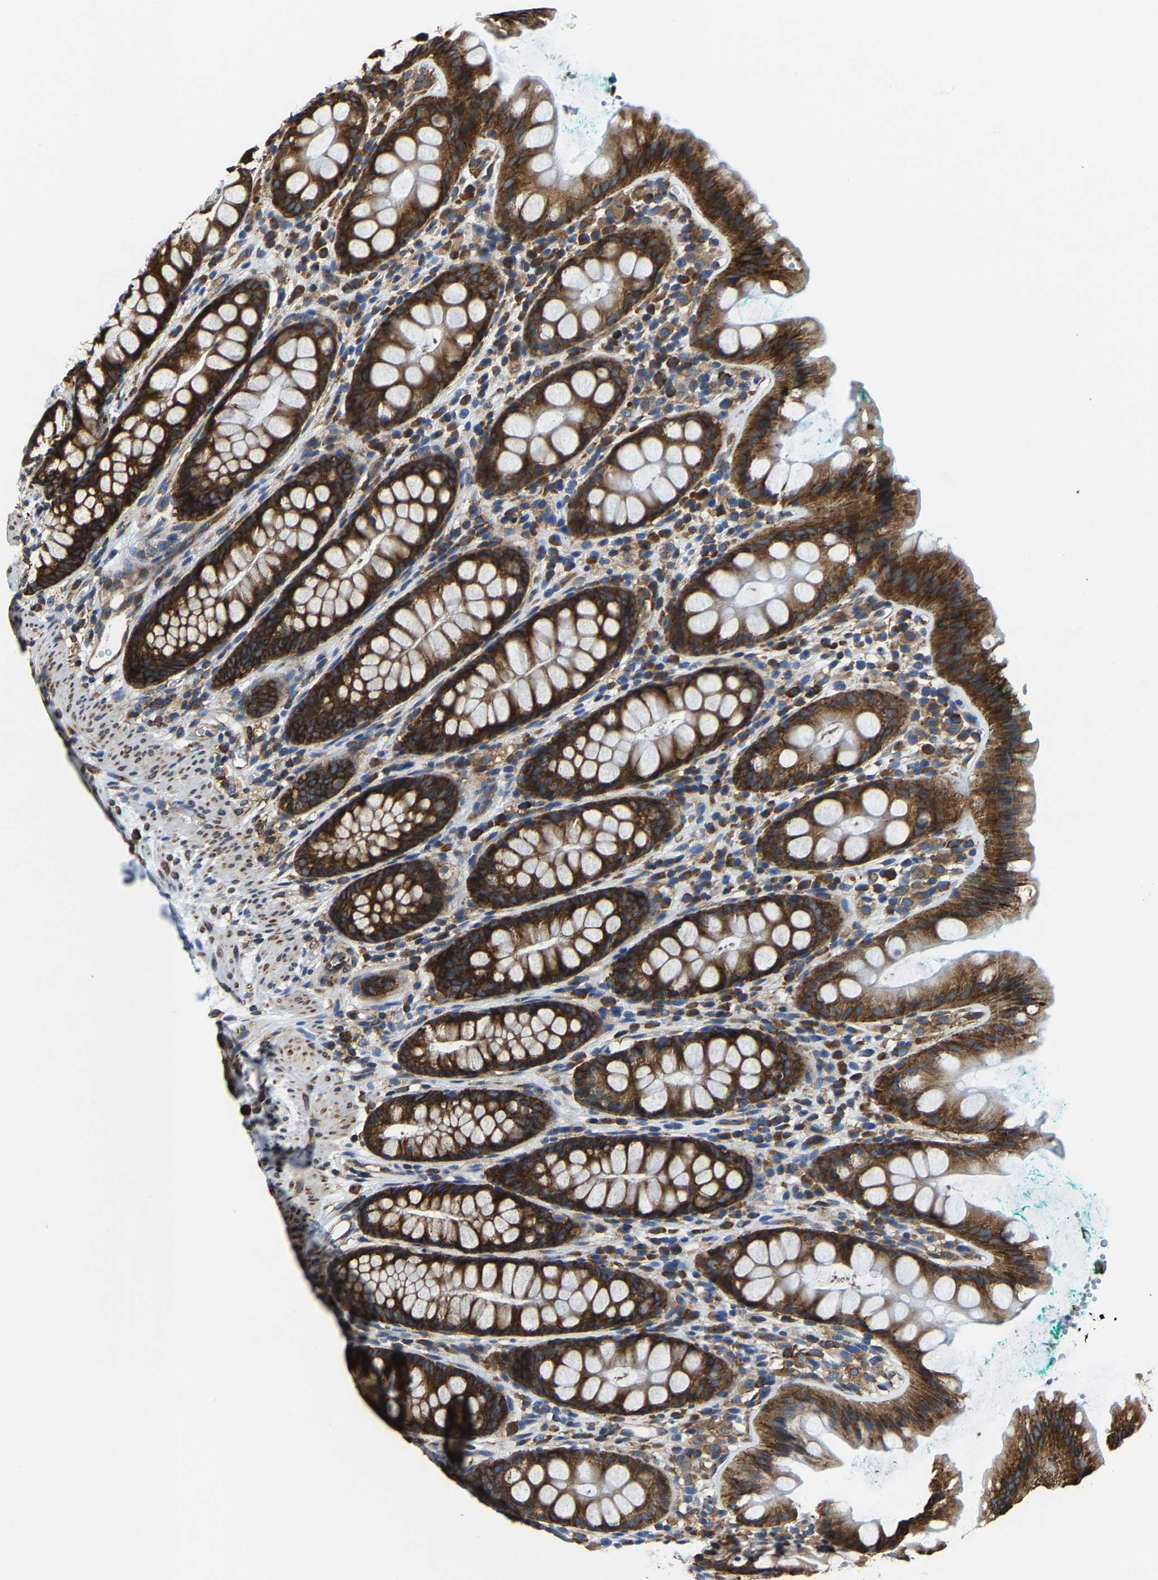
{"staining": {"intensity": "strong", "quantity": ">75%", "location": "cytoplasmic/membranous"}, "tissue": "rectum", "cell_type": "Glandular cells", "image_type": "normal", "snomed": [{"axis": "morphology", "description": "Normal tissue, NOS"}, {"axis": "topography", "description": "Rectum"}], "caption": "Rectum stained for a protein reveals strong cytoplasmic/membranous positivity in glandular cells.", "gene": "G3BP2", "patient": {"sex": "female", "age": 65}}